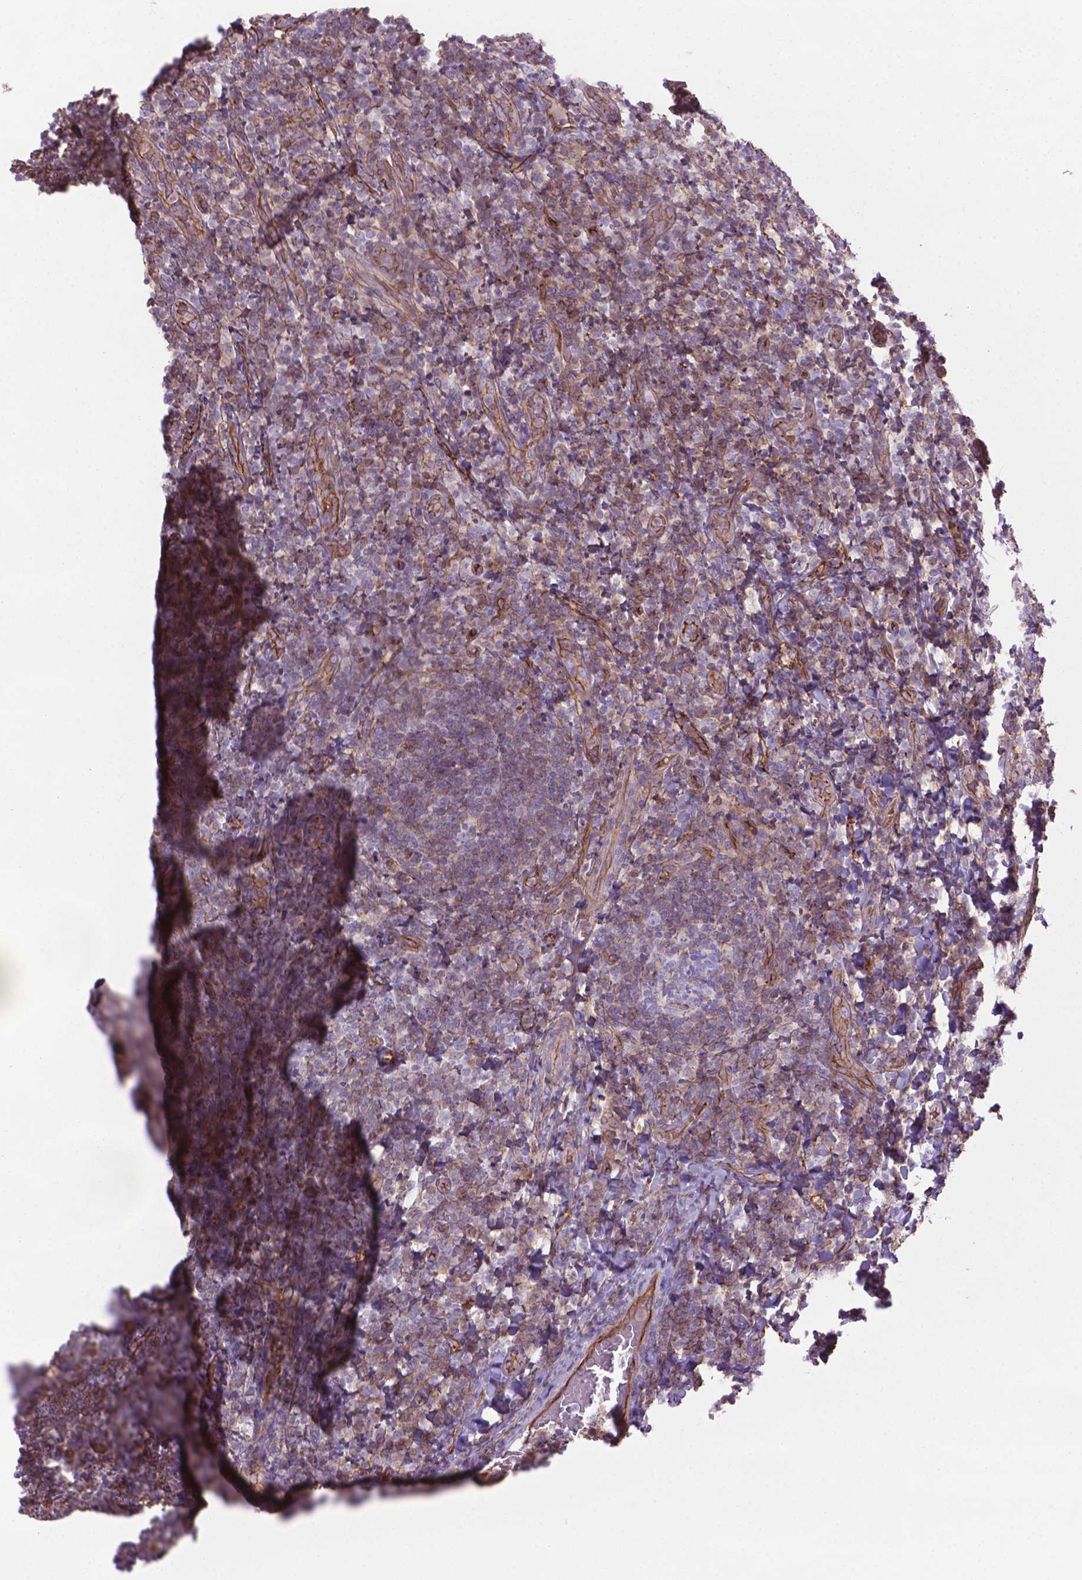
{"staining": {"intensity": "weak", "quantity": "<25%", "location": "cytoplasmic/membranous"}, "tissue": "tonsil", "cell_type": "Germinal center cells", "image_type": "normal", "snomed": [{"axis": "morphology", "description": "Normal tissue, NOS"}, {"axis": "topography", "description": "Tonsil"}], "caption": "Immunohistochemistry of unremarkable human tonsil displays no staining in germinal center cells.", "gene": "TENT5A", "patient": {"sex": "male", "age": 17}}